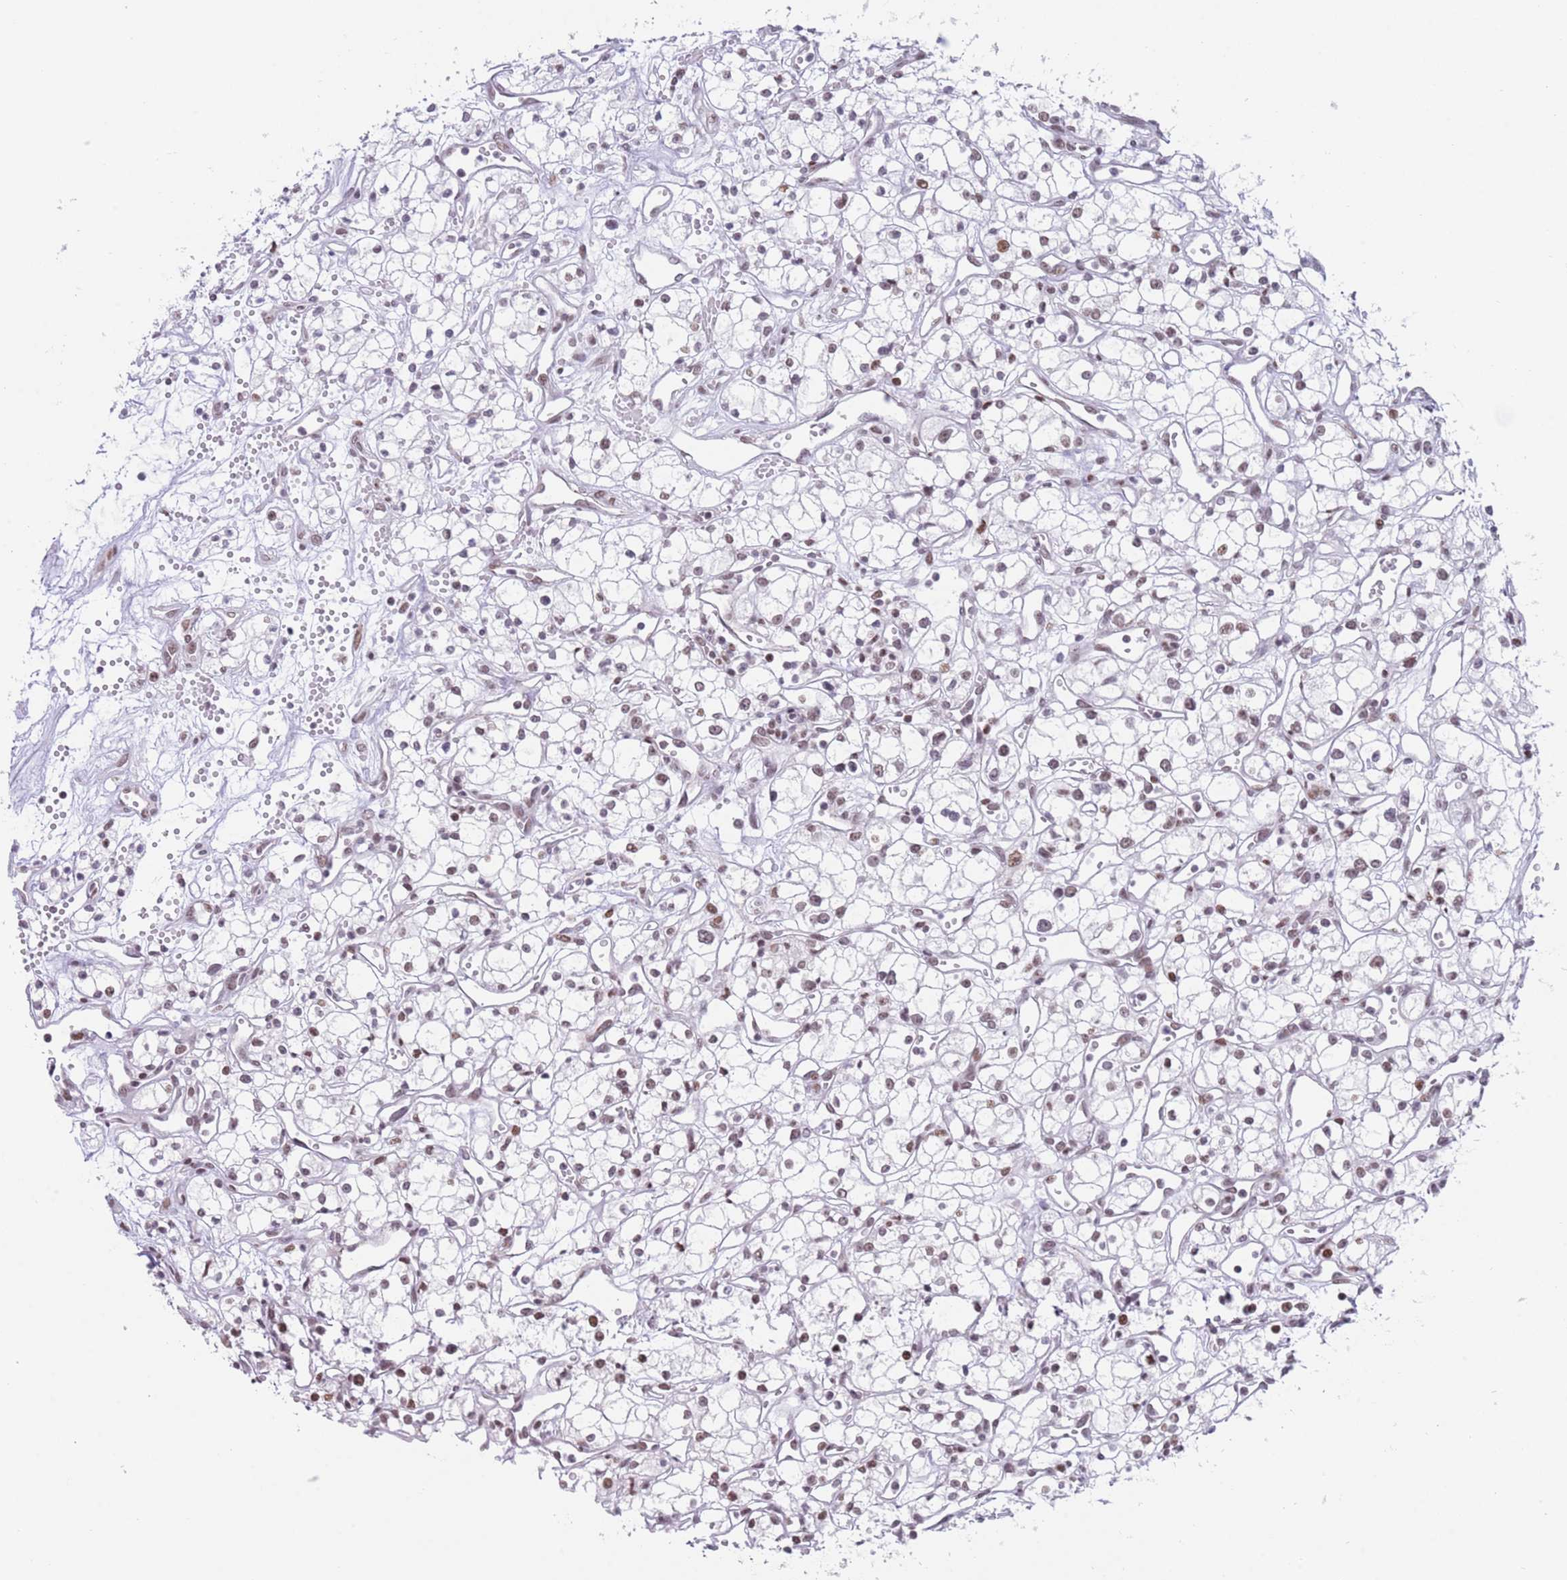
{"staining": {"intensity": "moderate", "quantity": ">75%", "location": "nuclear"}, "tissue": "renal cancer", "cell_type": "Tumor cells", "image_type": "cancer", "snomed": [{"axis": "morphology", "description": "Adenocarcinoma, NOS"}, {"axis": "topography", "description": "Kidney"}], "caption": "An IHC image of neoplastic tissue is shown. Protein staining in brown labels moderate nuclear positivity in adenocarcinoma (renal) within tumor cells.", "gene": "ZNF382", "patient": {"sex": "male", "age": 59}}